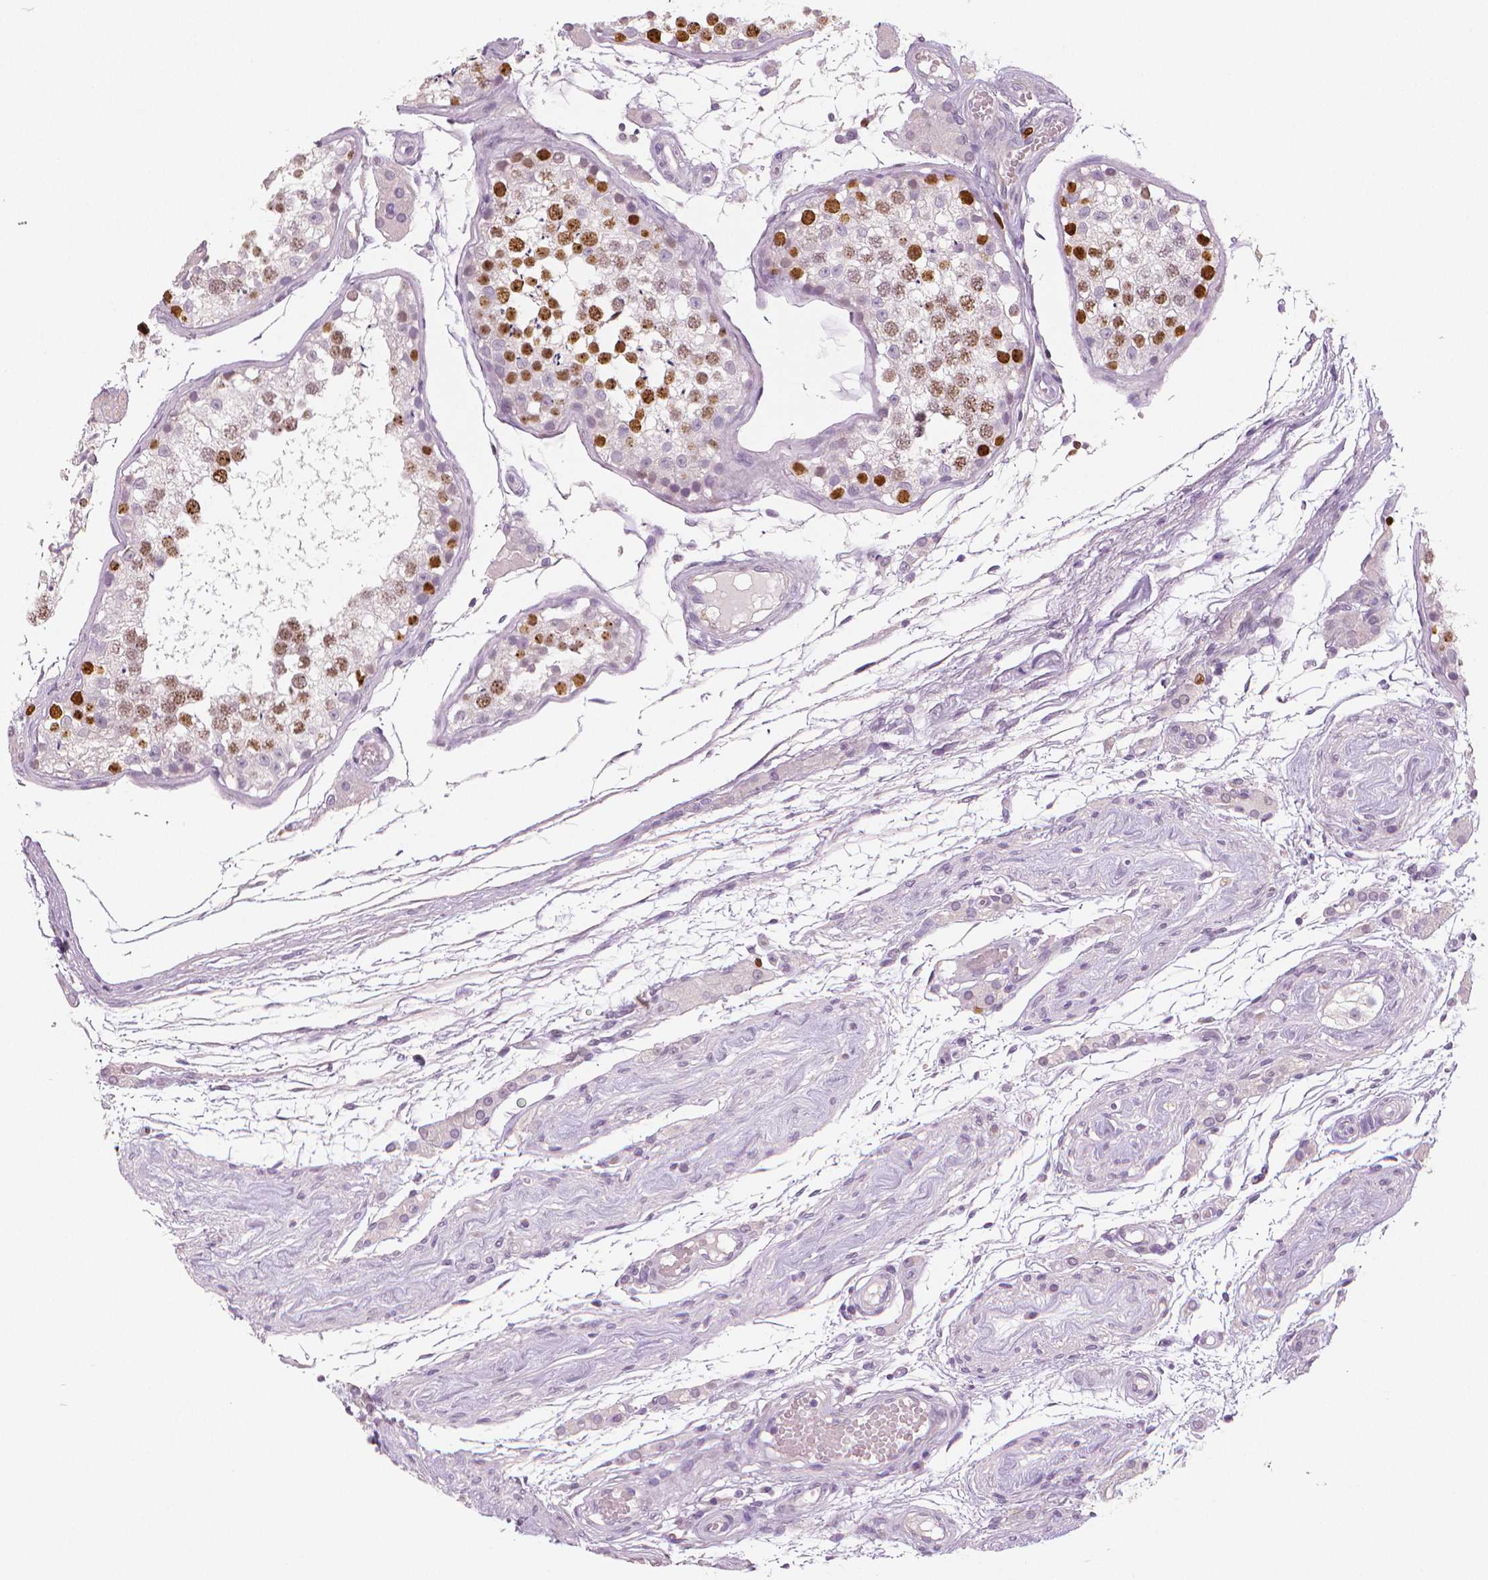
{"staining": {"intensity": "strong", "quantity": "<25%", "location": "nuclear"}, "tissue": "testis", "cell_type": "Cells in seminiferous ducts", "image_type": "normal", "snomed": [{"axis": "morphology", "description": "Normal tissue, NOS"}, {"axis": "morphology", "description": "Seminoma, NOS"}, {"axis": "topography", "description": "Testis"}], "caption": "The image shows staining of benign testis, revealing strong nuclear protein expression (brown color) within cells in seminiferous ducts. Using DAB (brown) and hematoxylin (blue) stains, captured at high magnification using brightfield microscopy.", "gene": "MKI67", "patient": {"sex": "male", "age": 29}}